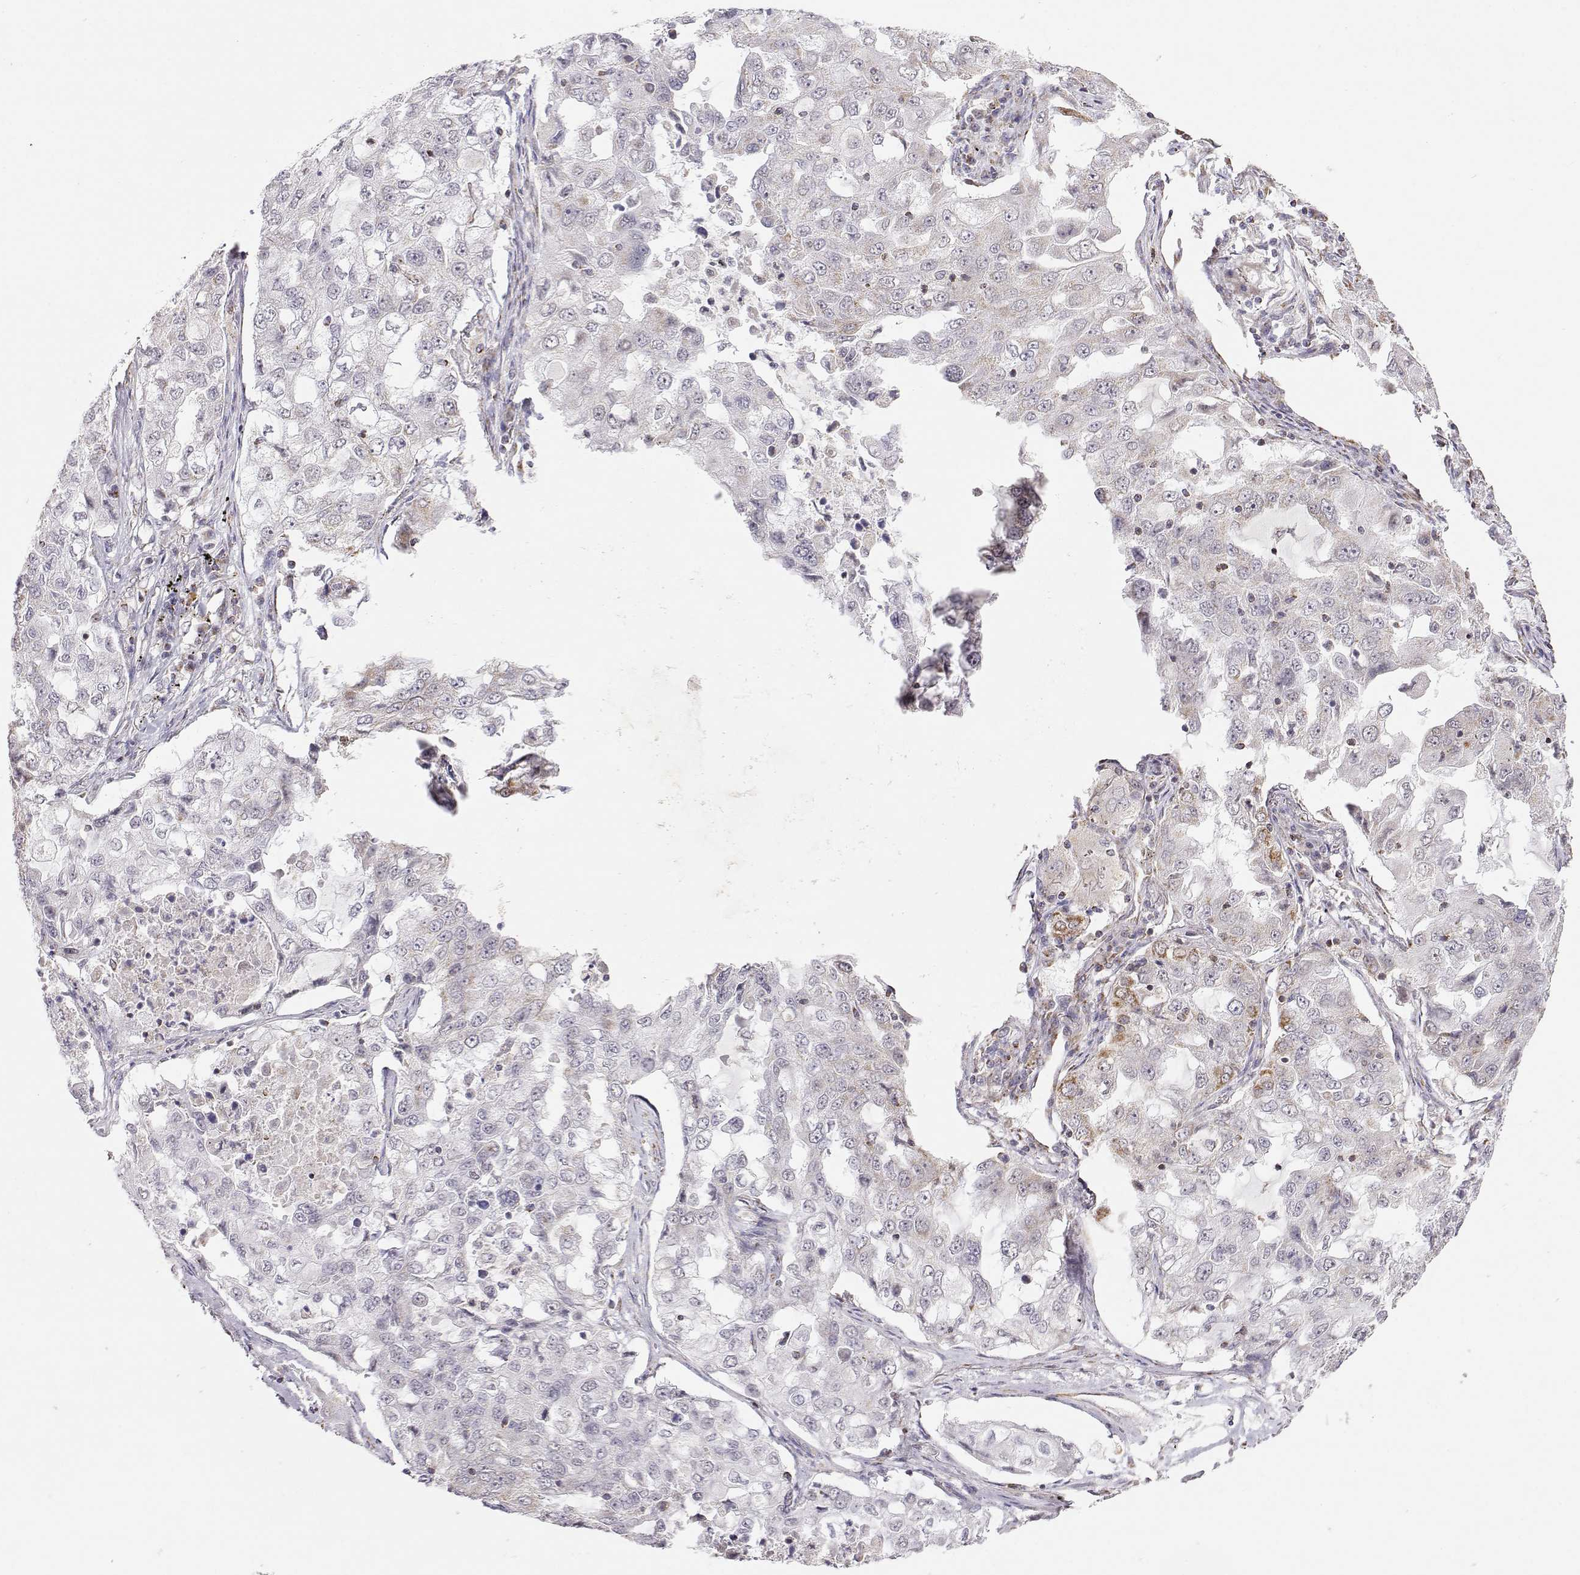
{"staining": {"intensity": "negative", "quantity": "none", "location": "none"}, "tissue": "lung cancer", "cell_type": "Tumor cells", "image_type": "cancer", "snomed": [{"axis": "morphology", "description": "Adenocarcinoma, NOS"}, {"axis": "topography", "description": "Lung"}], "caption": "This is an IHC image of human adenocarcinoma (lung). There is no positivity in tumor cells.", "gene": "EXOG", "patient": {"sex": "female", "age": 61}}